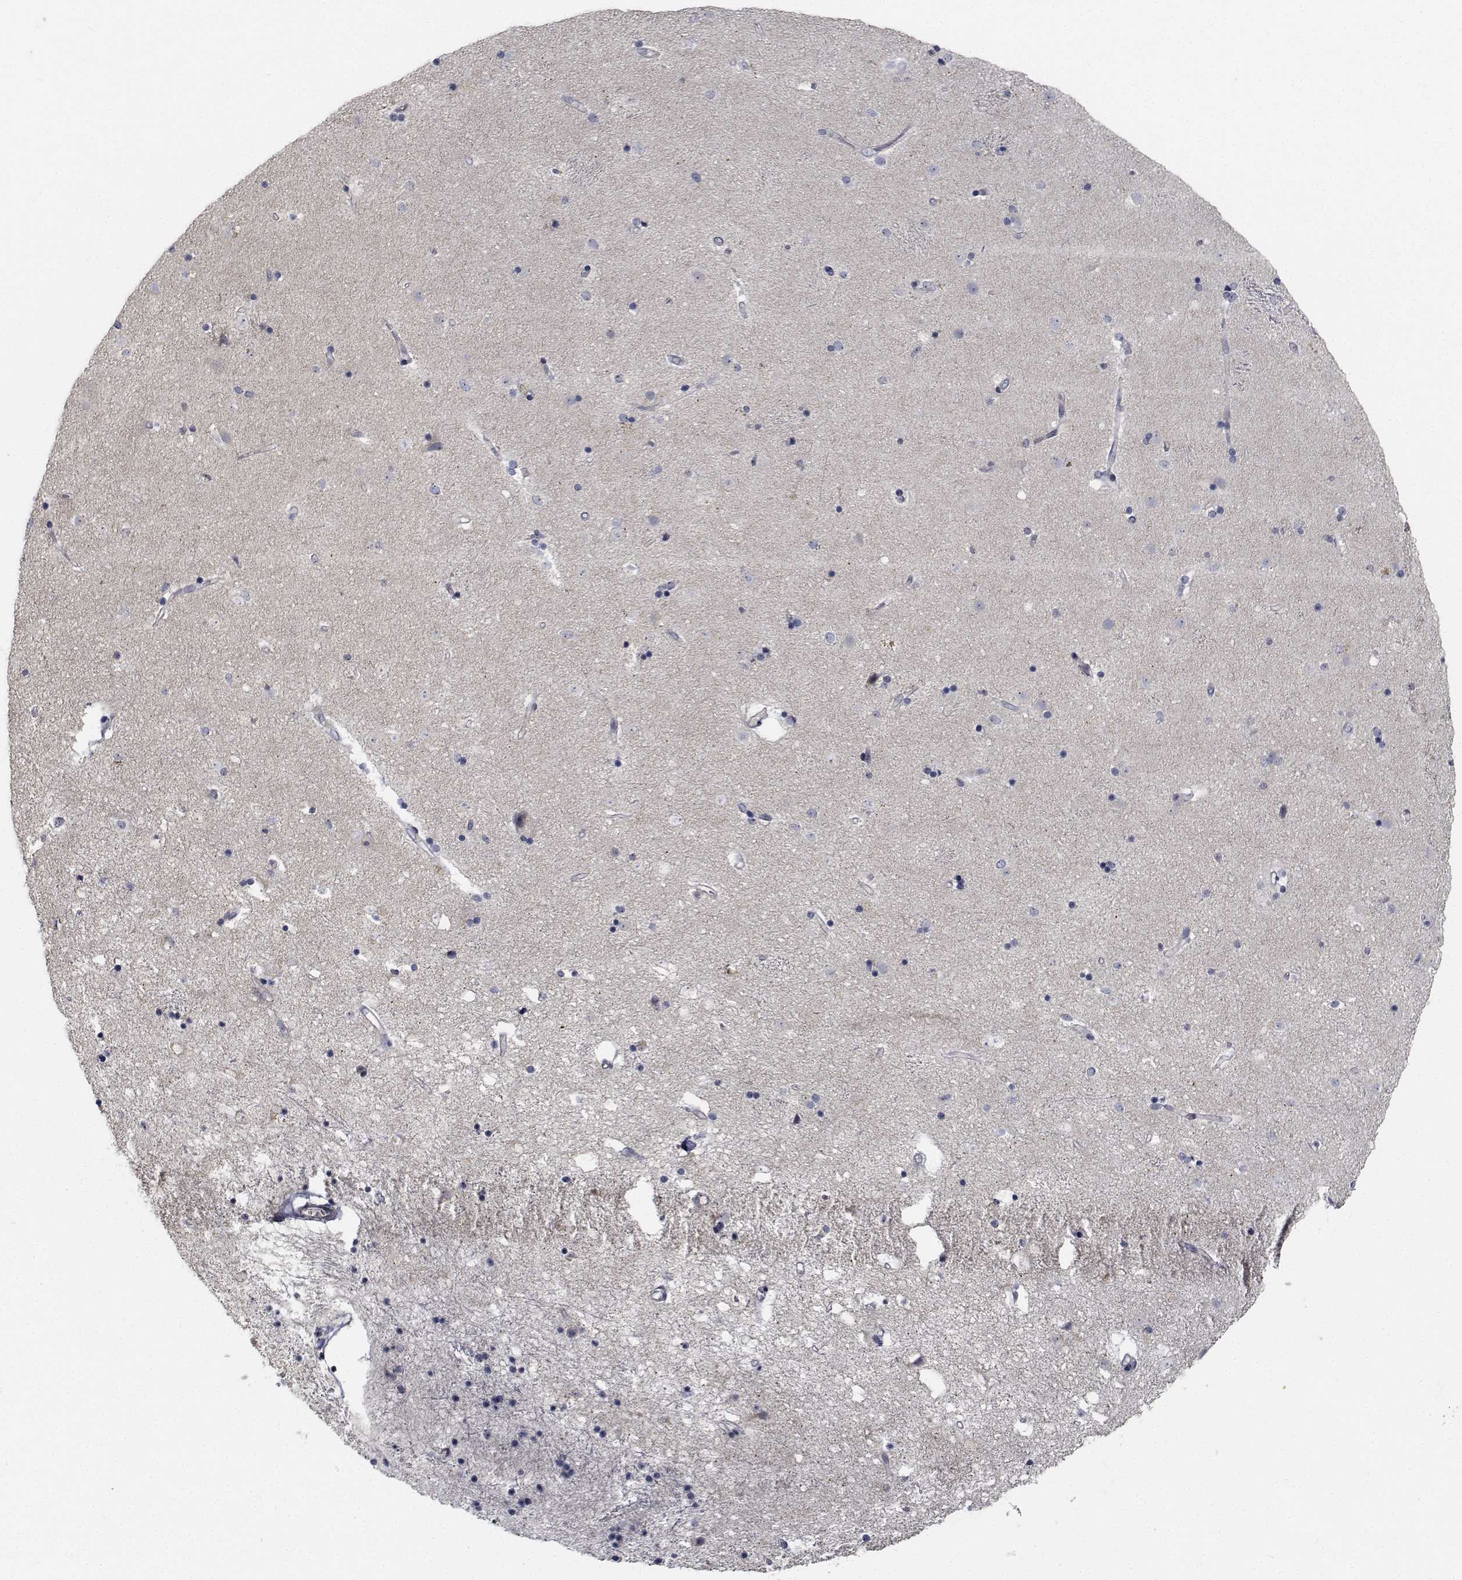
{"staining": {"intensity": "negative", "quantity": "none", "location": "none"}, "tissue": "caudate", "cell_type": "Glial cells", "image_type": "normal", "snomed": [{"axis": "morphology", "description": "Normal tissue, NOS"}, {"axis": "topography", "description": "Lateral ventricle wall"}], "caption": "Histopathology image shows no protein staining in glial cells of unremarkable caudate.", "gene": "NVL", "patient": {"sex": "female", "age": 71}}